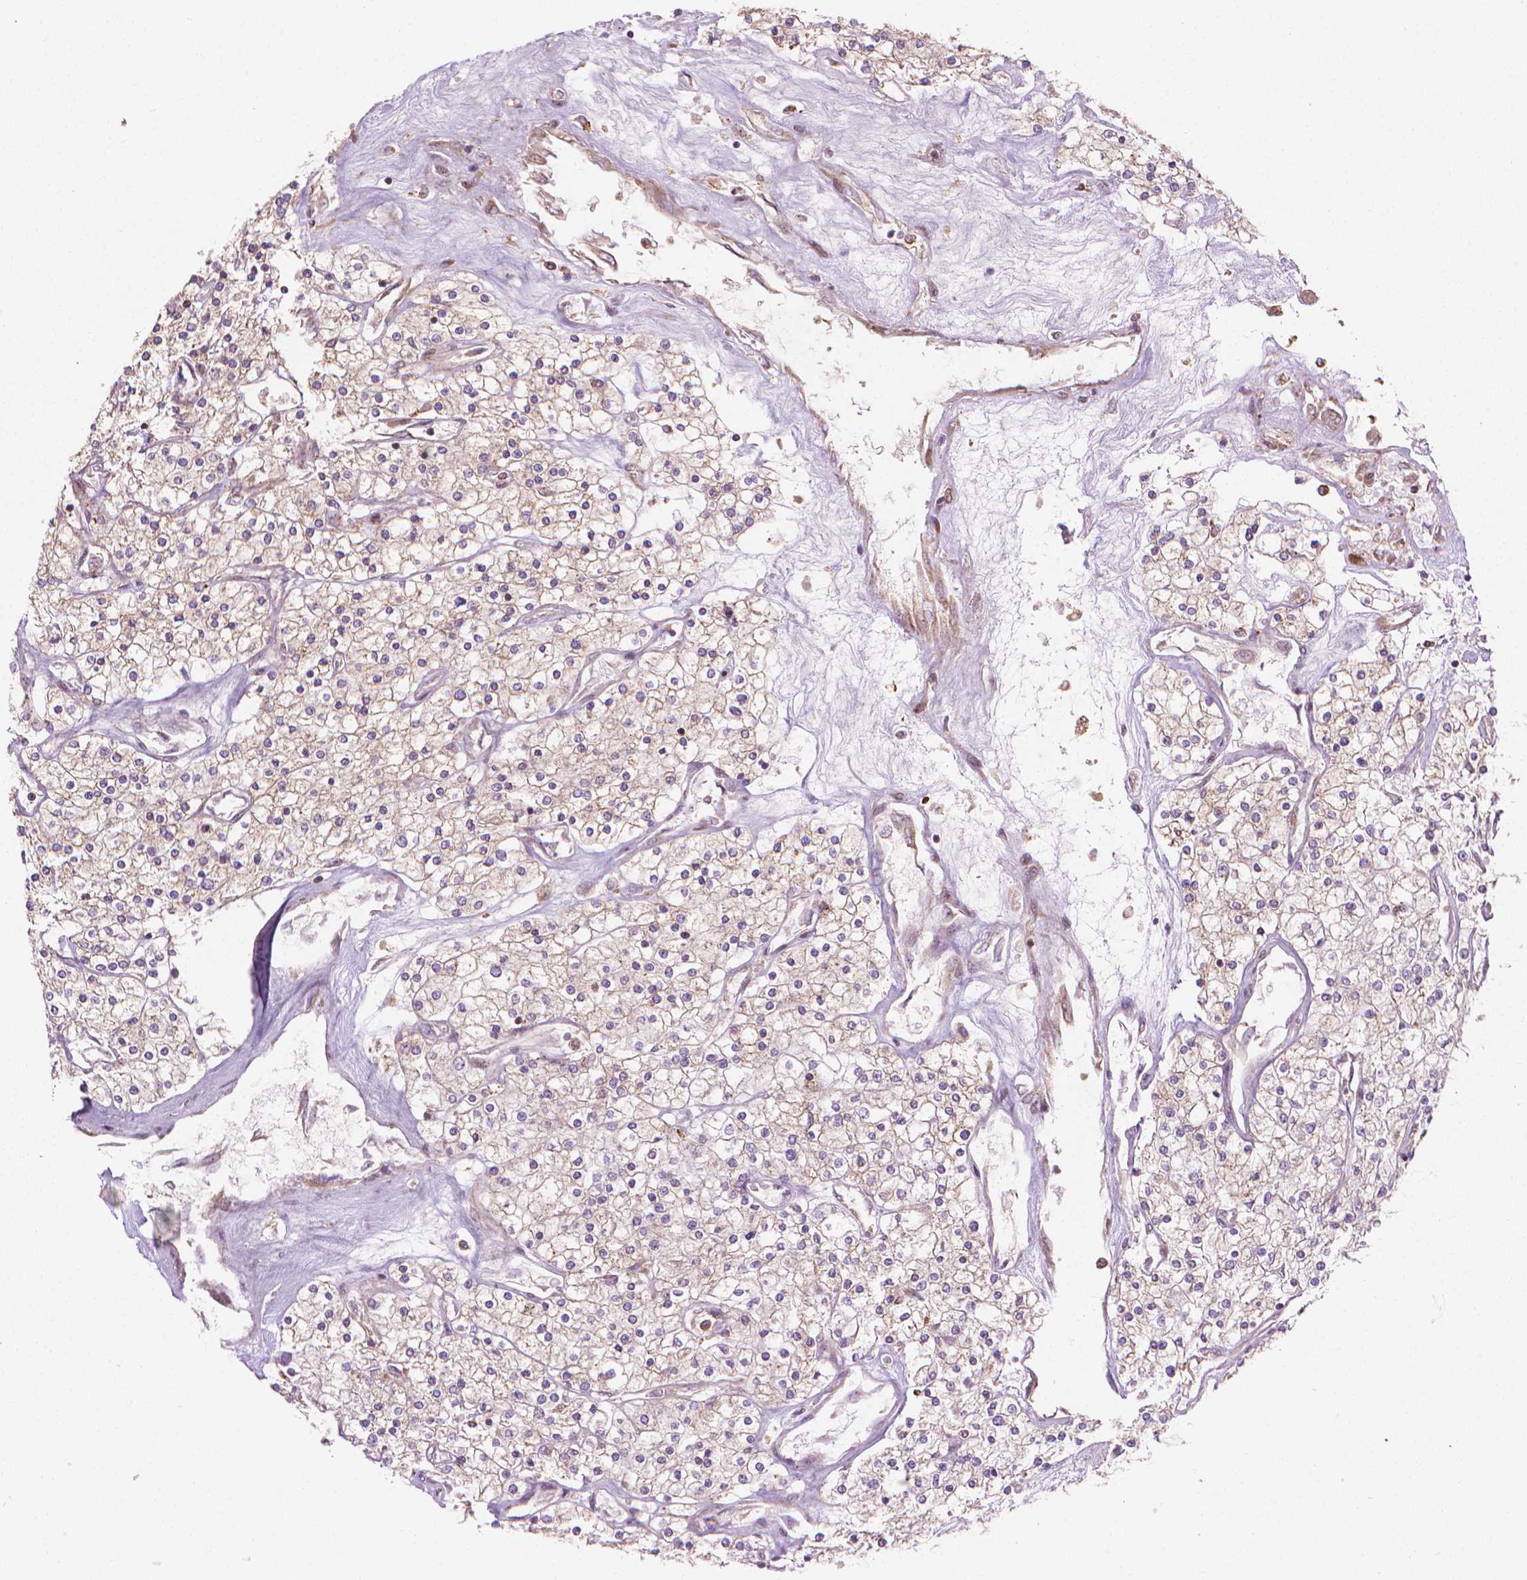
{"staining": {"intensity": "negative", "quantity": "none", "location": "none"}, "tissue": "renal cancer", "cell_type": "Tumor cells", "image_type": "cancer", "snomed": [{"axis": "morphology", "description": "Adenocarcinoma, NOS"}, {"axis": "topography", "description": "Kidney"}], "caption": "DAB immunohistochemical staining of human adenocarcinoma (renal) reveals no significant expression in tumor cells. (Immunohistochemistry, brightfield microscopy, high magnification).", "gene": "VARS2", "patient": {"sex": "male", "age": 80}}